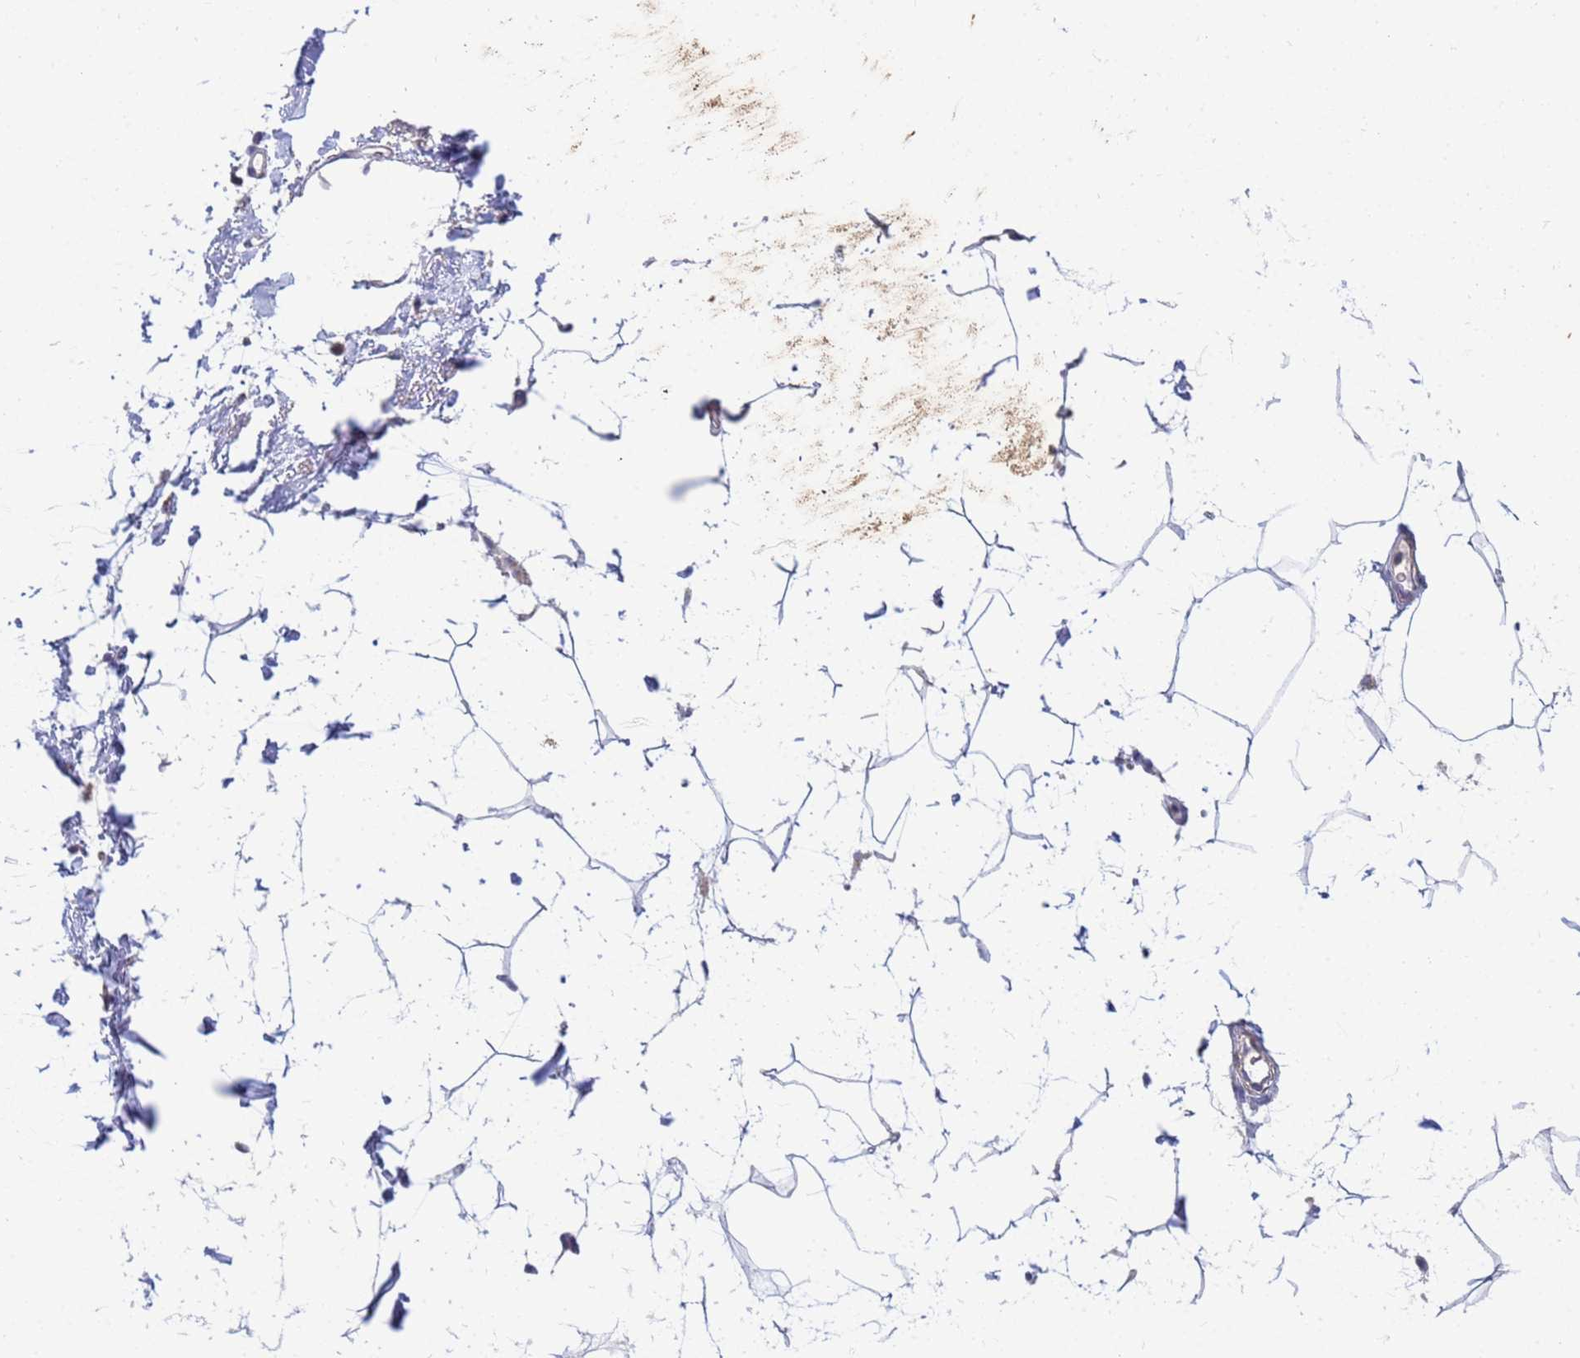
{"staining": {"intensity": "negative", "quantity": "none", "location": "none"}, "tissue": "adipose tissue", "cell_type": "Adipocytes", "image_type": "normal", "snomed": [{"axis": "morphology", "description": "Normal tissue, NOS"}, {"axis": "topography", "description": "Adipose tissue"}], "caption": "Immunohistochemistry (IHC) of benign adipose tissue displays no positivity in adipocytes.", "gene": "SDR39U1", "patient": {"sex": "female", "age": 37}}